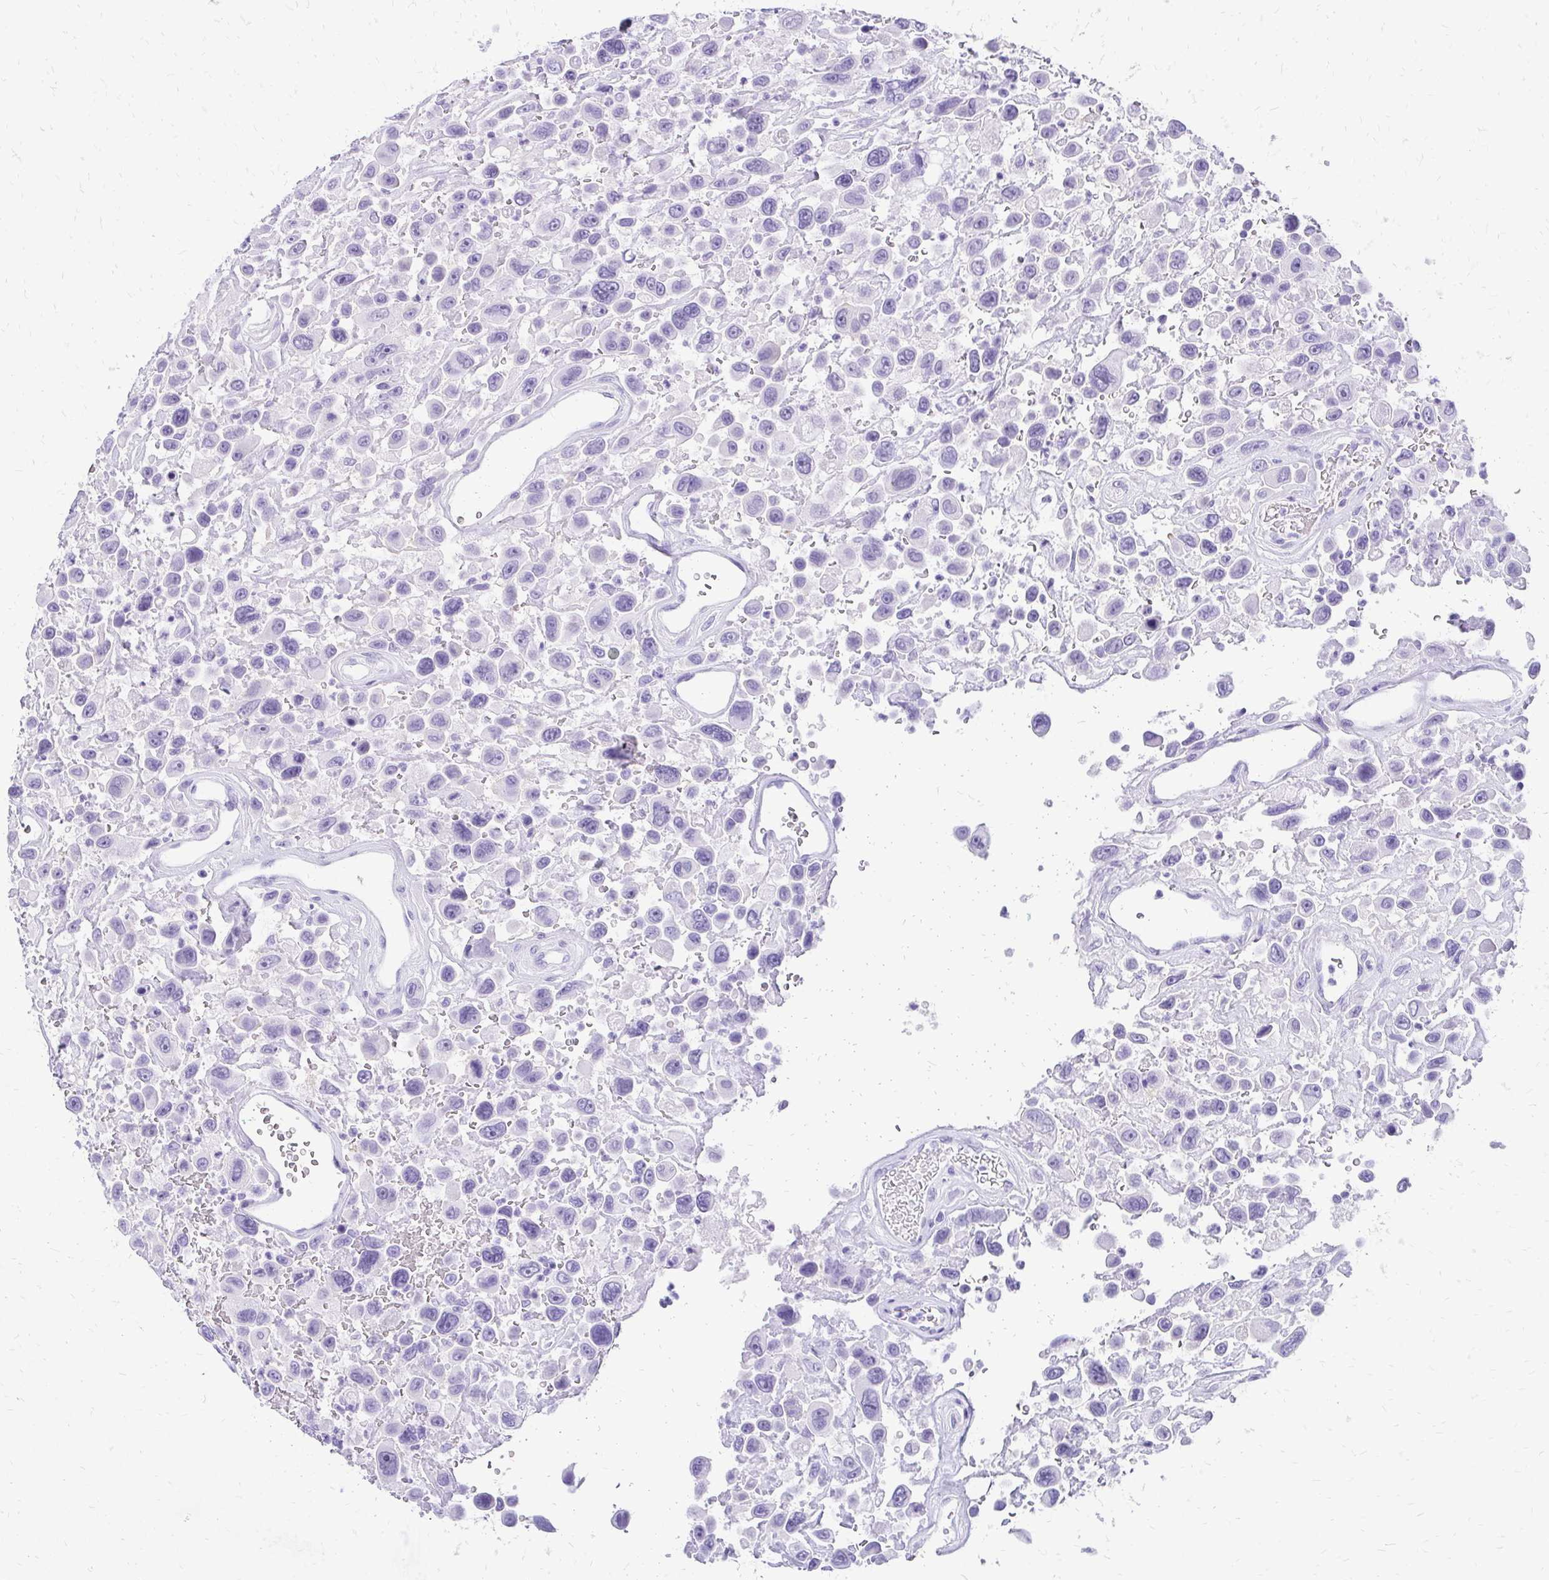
{"staining": {"intensity": "negative", "quantity": "none", "location": "none"}, "tissue": "urothelial cancer", "cell_type": "Tumor cells", "image_type": "cancer", "snomed": [{"axis": "morphology", "description": "Urothelial carcinoma, High grade"}, {"axis": "topography", "description": "Urinary bladder"}], "caption": "An image of urothelial cancer stained for a protein demonstrates no brown staining in tumor cells.", "gene": "SLC32A1", "patient": {"sex": "male", "age": 53}}